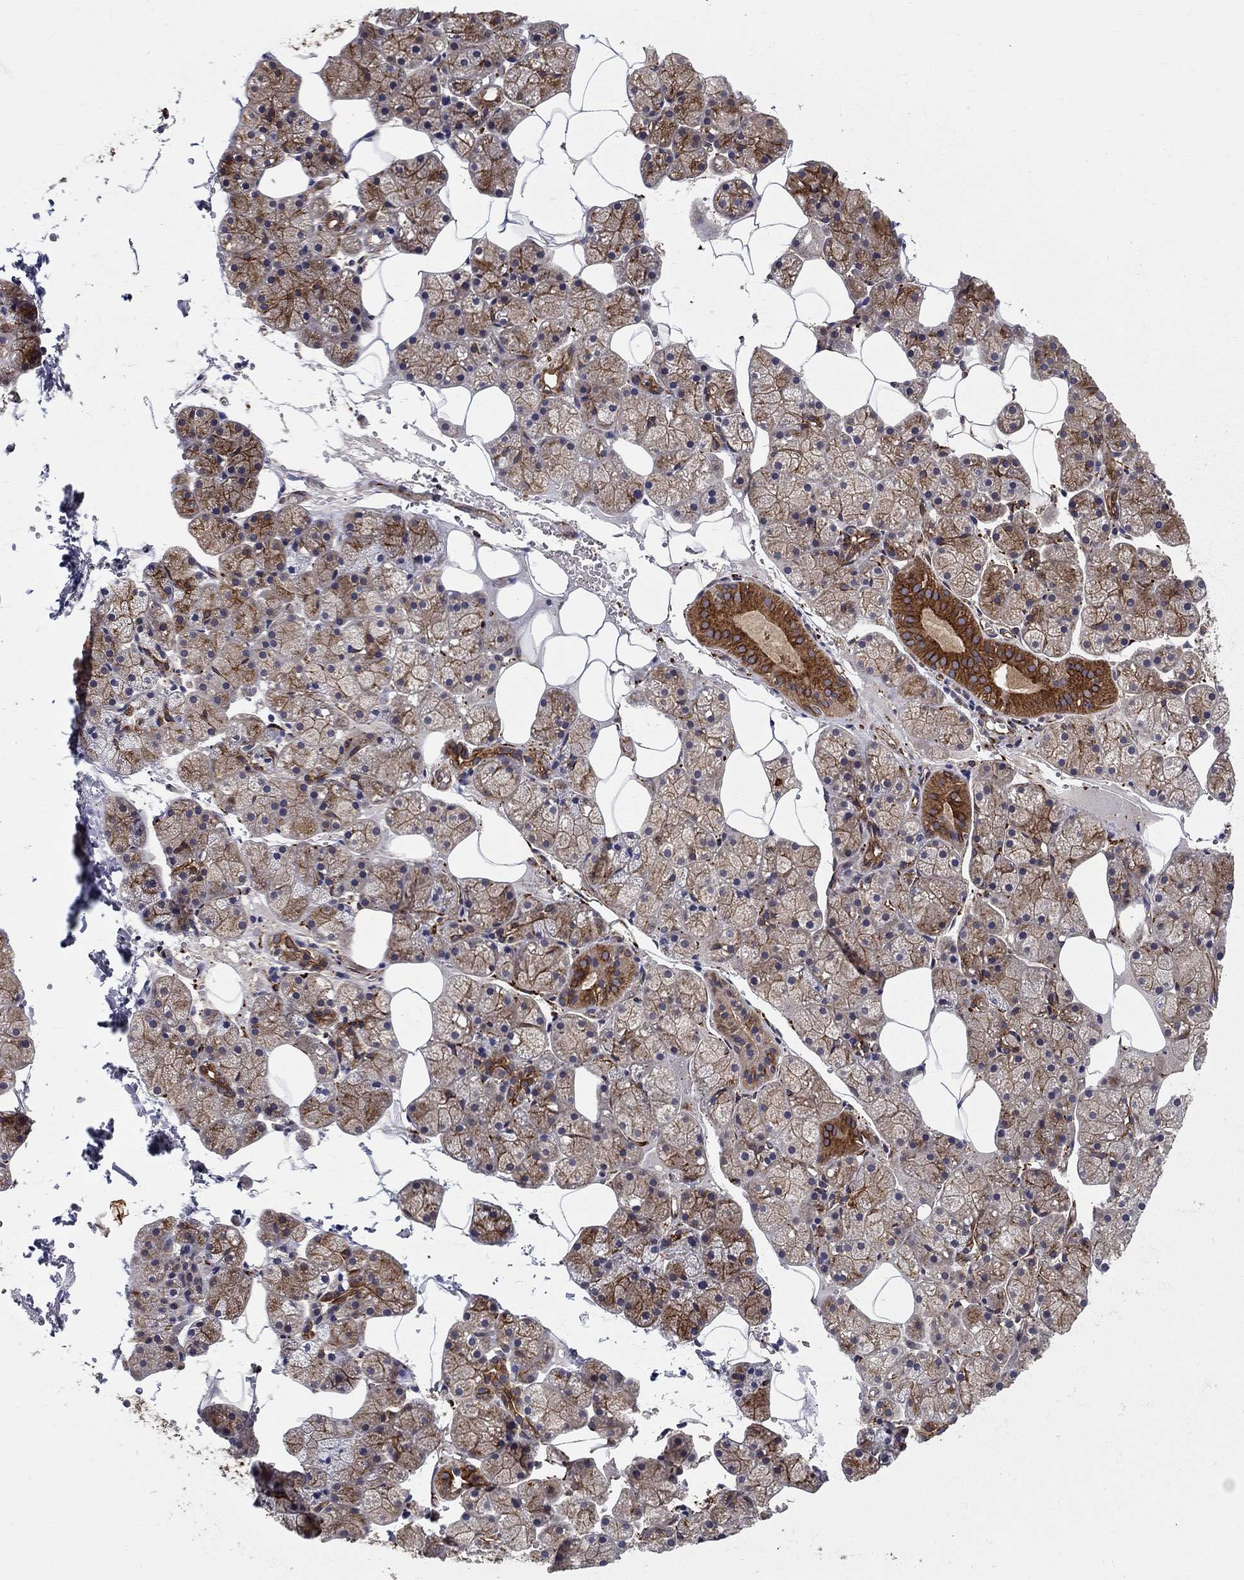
{"staining": {"intensity": "strong", "quantity": "25%-75%", "location": "cytoplasmic/membranous"}, "tissue": "salivary gland", "cell_type": "Glandular cells", "image_type": "normal", "snomed": [{"axis": "morphology", "description": "Normal tissue, NOS"}, {"axis": "topography", "description": "Salivary gland"}], "caption": "Brown immunohistochemical staining in normal human salivary gland shows strong cytoplasmic/membranous staining in approximately 25%-75% of glandular cells.", "gene": "BMERB1", "patient": {"sex": "male", "age": 38}}